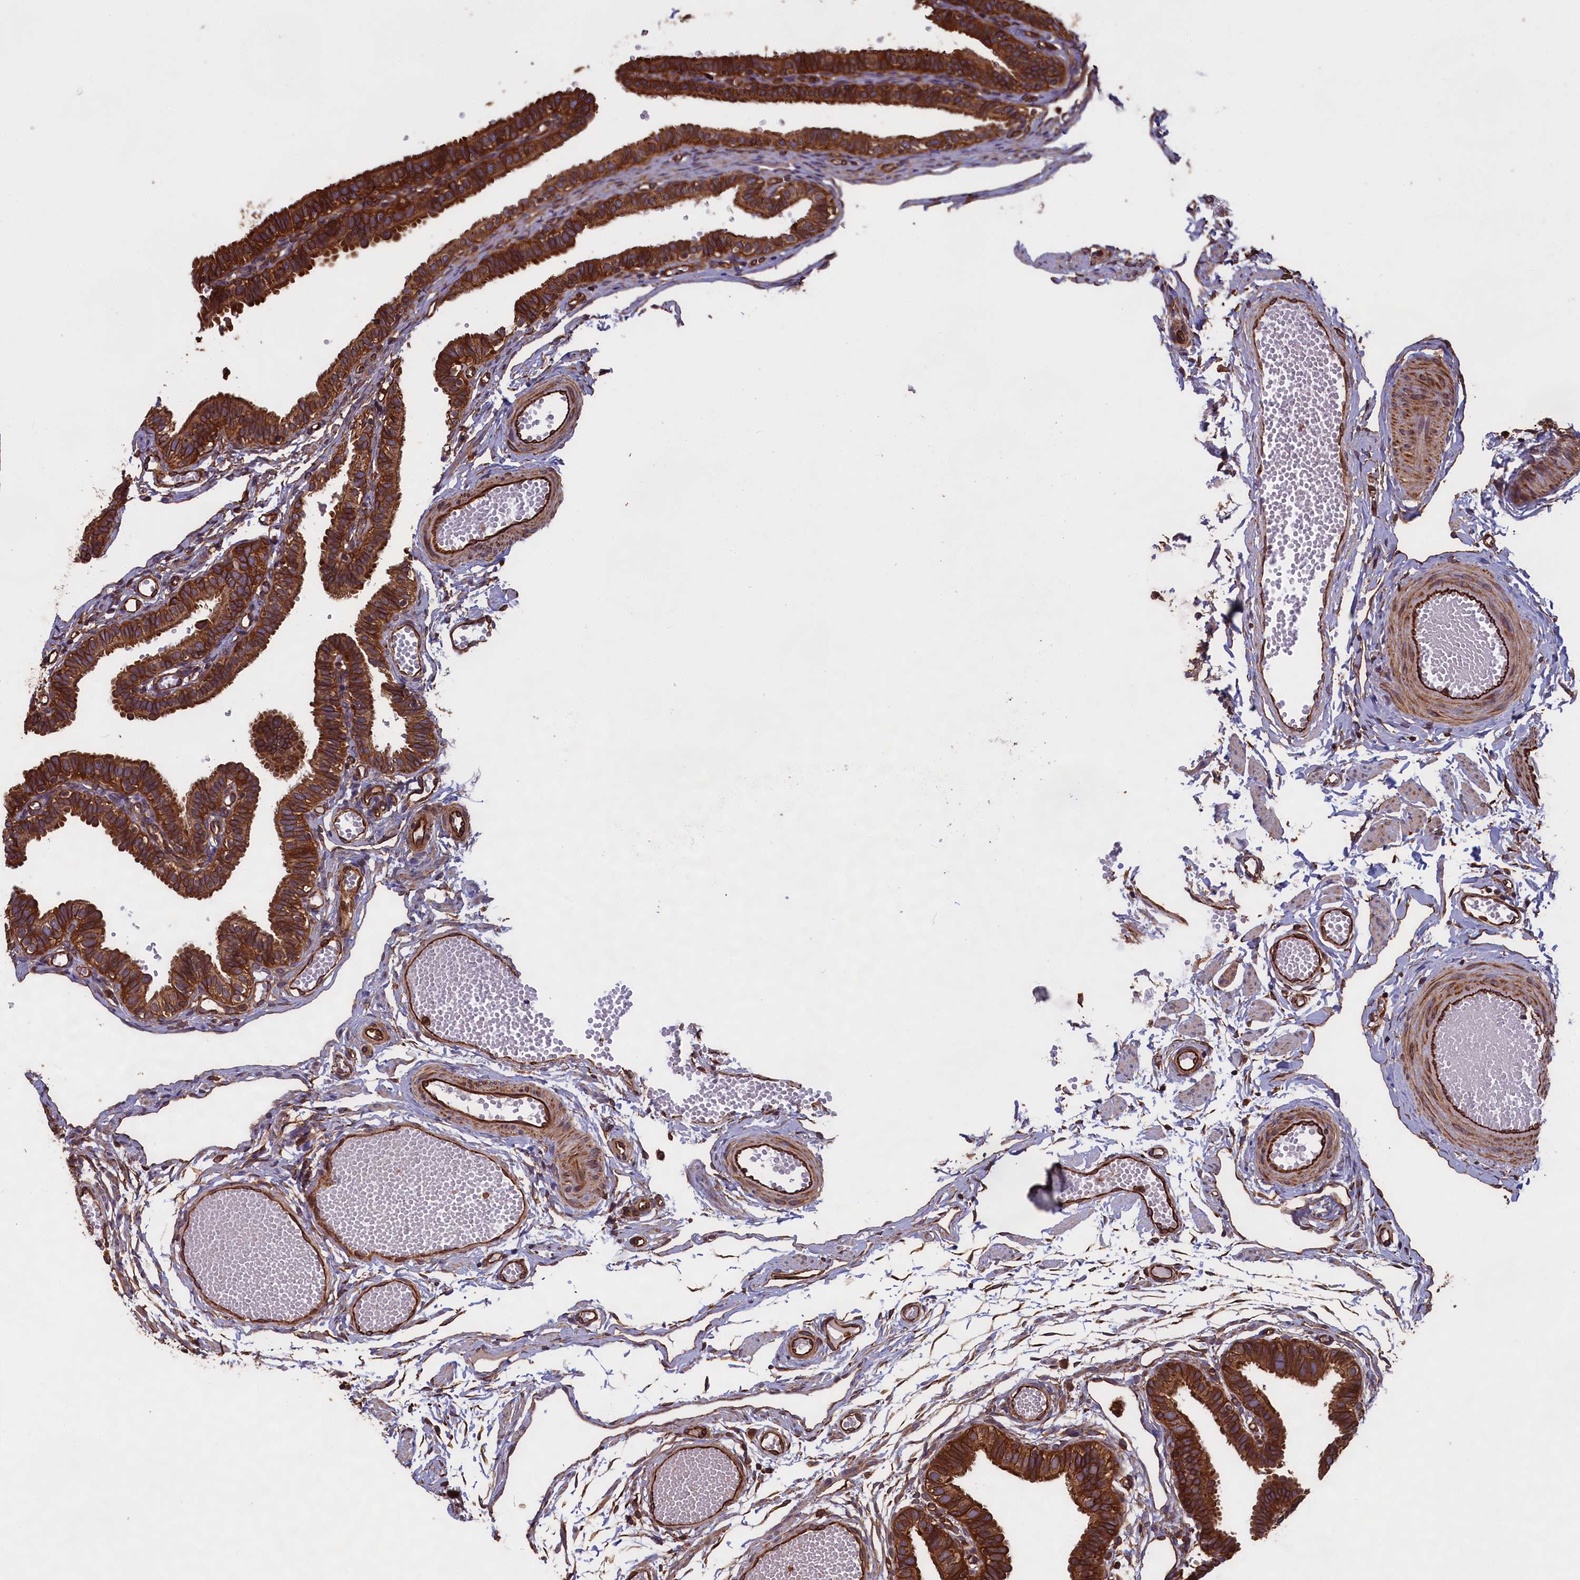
{"staining": {"intensity": "strong", "quantity": ">75%", "location": "cytoplasmic/membranous"}, "tissue": "fallopian tube", "cell_type": "Glandular cells", "image_type": "normal", "snomed": [{"axis": "morphology", "description": "Normal tissue, NOS"}, {"axis": "topography", "description": "Fallopian tube"}, {"axis": "topography", "description": "Placenta"}], "caption": "This micrograph reveals IHC staining of benign human fallopian tube, with high strong cytoplasmic/membranous staining in approximately >75% of glandular cells.", "gene": "CCDC124", "patient": {"sex": "female", "age": 34}}